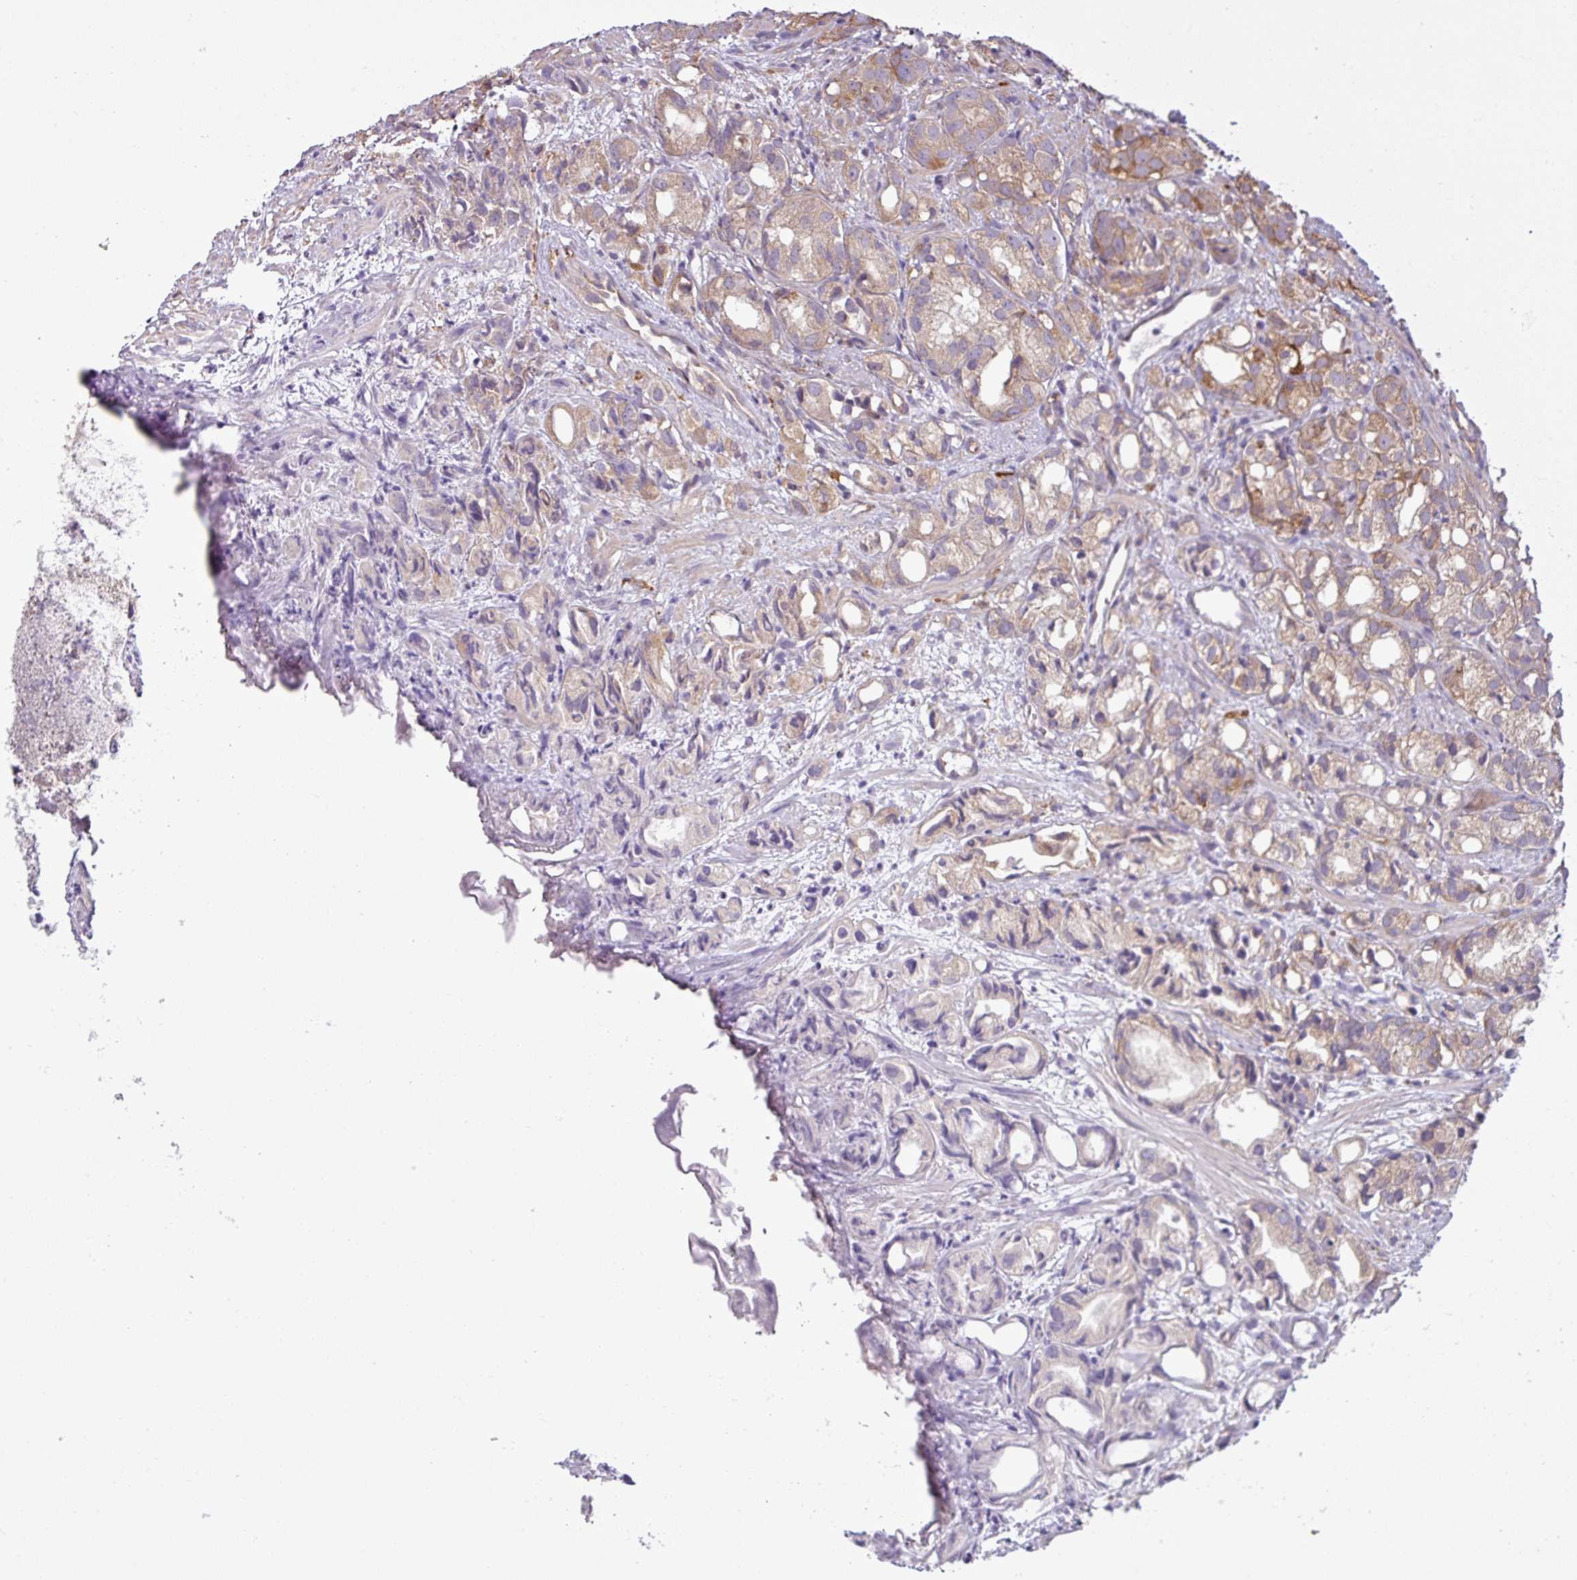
{"staining": {"intensity": "moderate", "quantity": "25%-75%", "location": "cytoplasmic/membranous"}, "tissue": "prostate cancer", "cell_type": "Tumor cells", "image_type": "cancer", "snomed": [{"axis": "morphology", "description": "Adenocarcinoma, High grade"}, {"axis": "topography", "description": "Prostate"}], "caption": "Prostate cancer stained with DAB (3,3'-diaminobenzidine) immunohistochemistry (IHC) displays medium levels of moderate cytoplasmic/membranous expression in about 25%-75% of tumor cells.", "gene": "CAMK2B", "patient": {"sex": "male", "age": 82}}